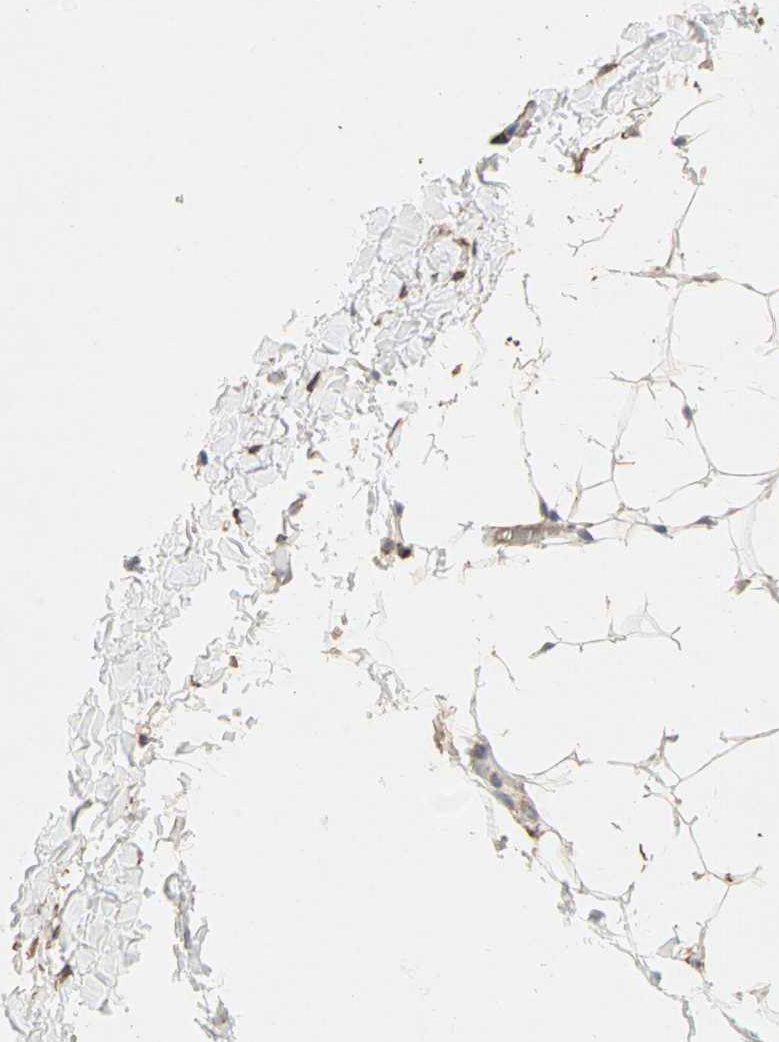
{"staining": {"intensity": "negative", "quantity": "none", "location": "none"}, "tissue": "adipose tissue", "cell_type": "Adipocytes", "image_type": "normal", "snomed": [{"axis": "morphology", "description": "Normal tissue, NOS"}, {"axis": "topography", "description": "Soft tissue"}], "caption": "DAB immunohistochemical staining of unremarkable adipose tissue displays no significant staining in adipocytes.", "gene": "TRPV4", "patient": {"sex": "male", "age": 26}}